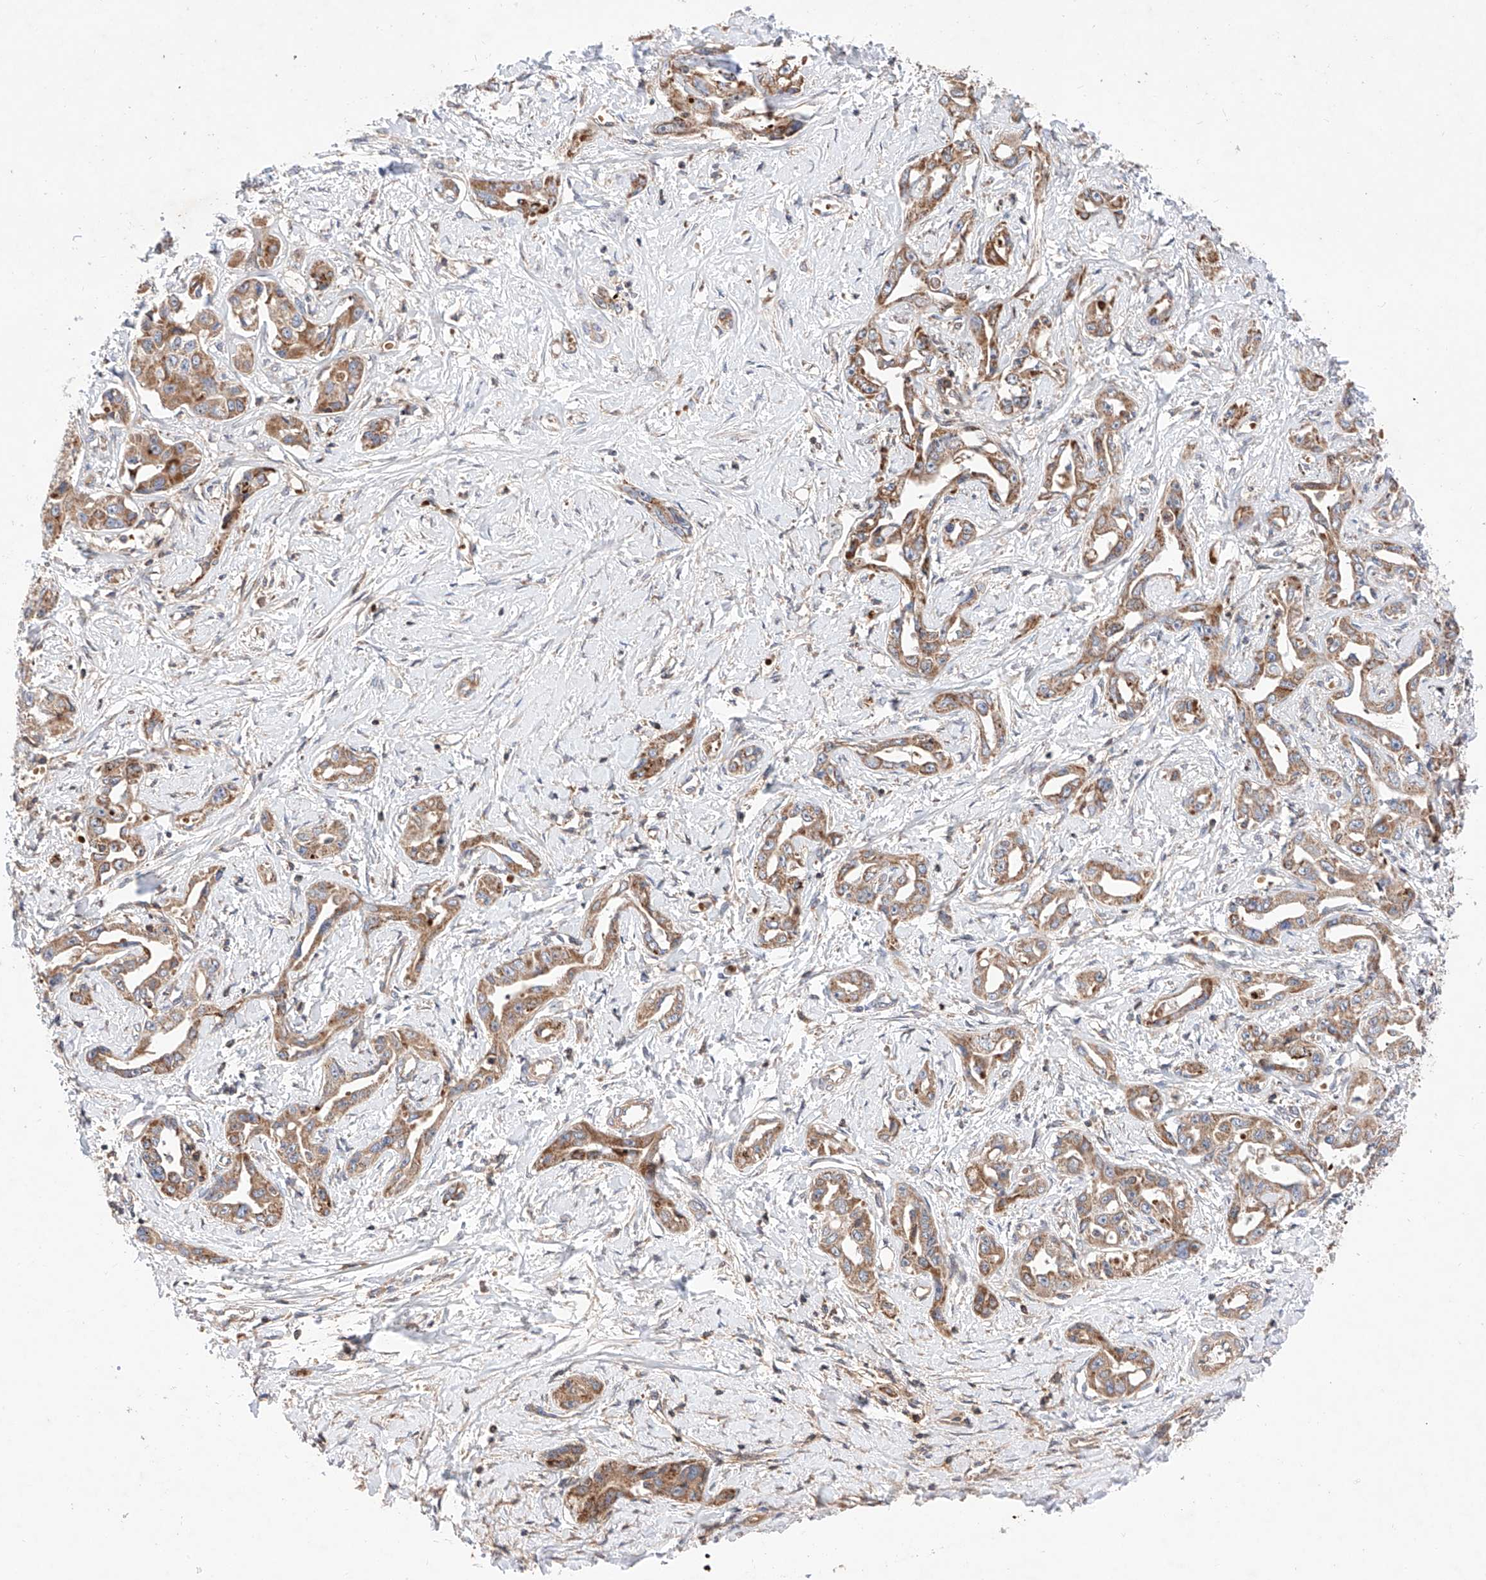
{"staining": {"intensity": "moderate", "quantity": ">75%", "location": "cytoplasmic/membranous"}, "tissue": "liver cancer", "cell_type": "Tumor cells", "image_type": "cancer", "snomed": [{"axis": "morphology", "description": "Cholangiocarcinoma"}, {"axis": "topography", "description": "Liver"}], "caption": "Immunohistochemical staining of human liver cholangiocarcinoma reveals moderate cytoplasmic/membranous protein staining in approximately >75% of tumor cells. (DAB (3,3'-diaminobenzidine) IHC with brightfield microscopy, high magnification).", "gene": "NR1D1", "patient": {"sex": "male", "age": 59}}